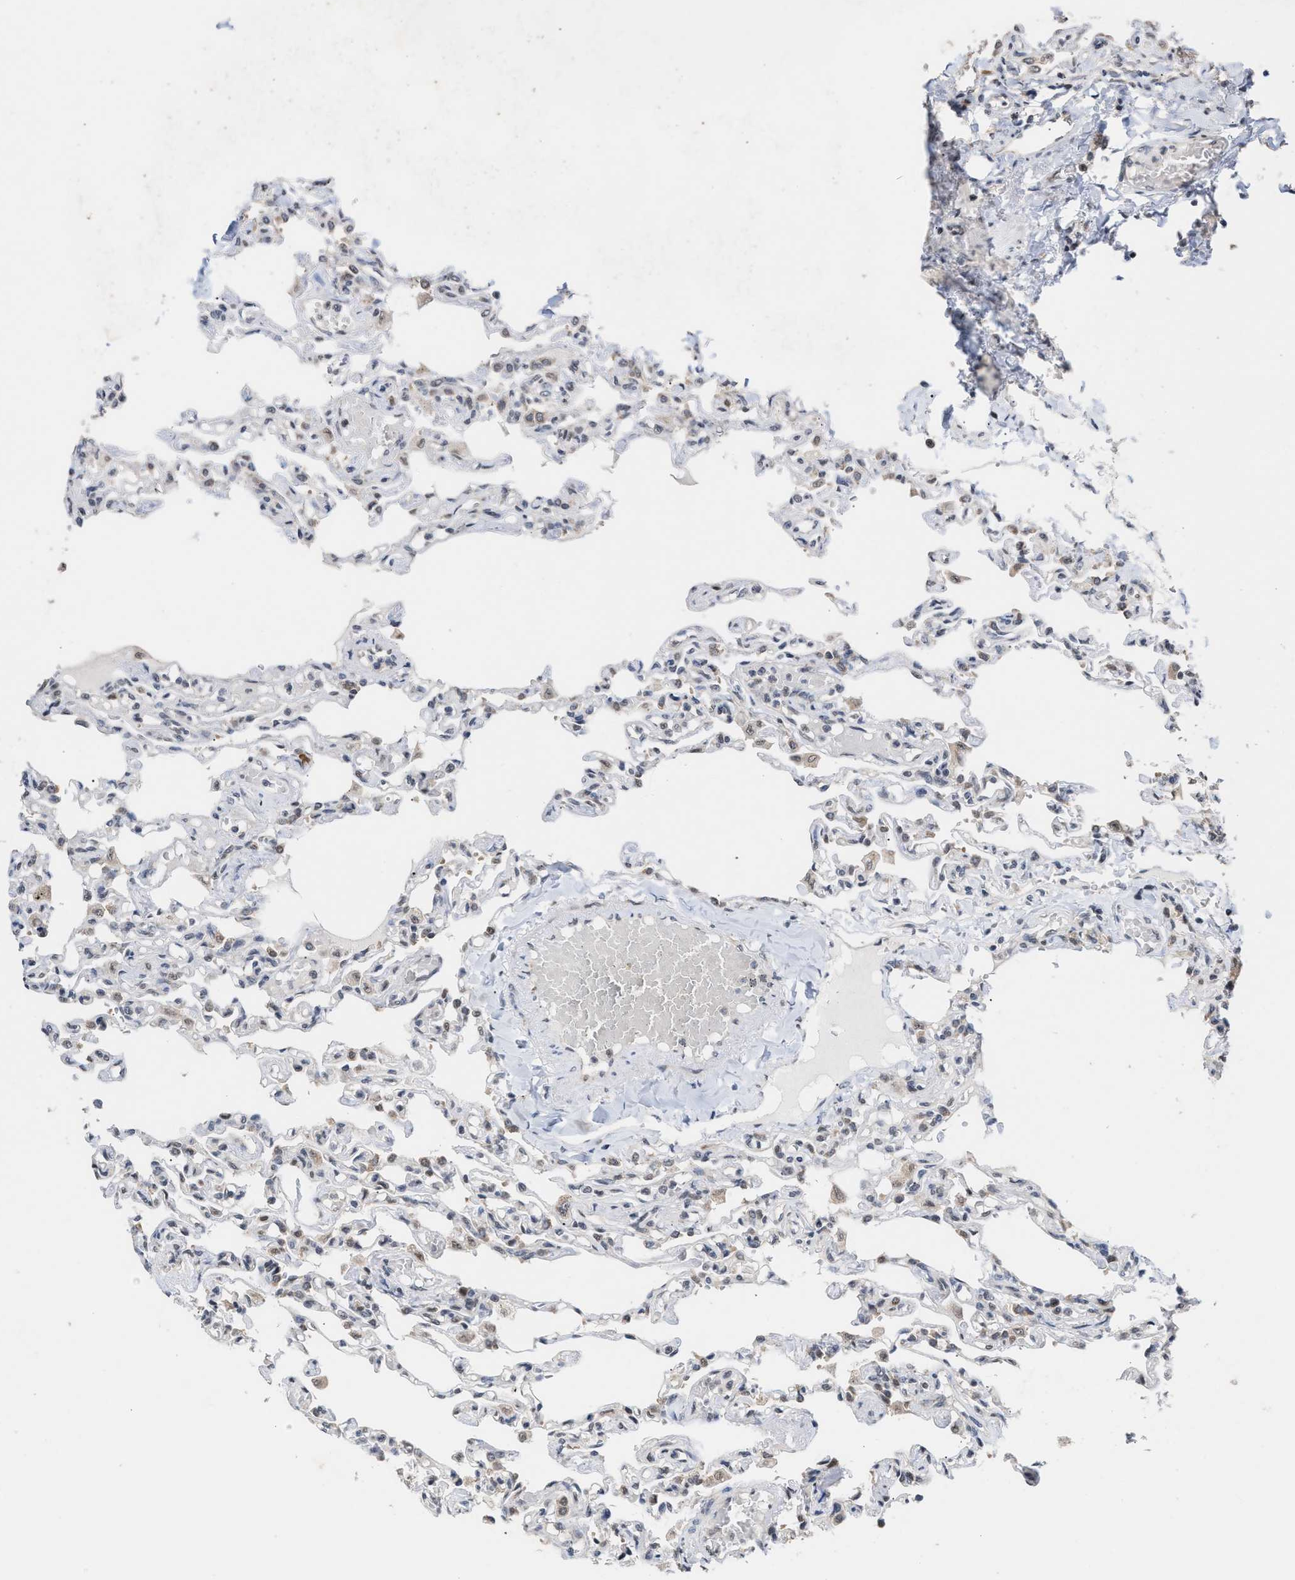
{"staining": {"intensity": "weak", "quantity": "<25%", "location": "nuclear"}, "tissue": "lung", "cell_type": "Alveolar cells", "image_type": "normal", "snomed": [{"axis": "morphology", "description": "Normal tissue, NOS"}, {"axis": "topography", "description": "Lung"}], "caption": "Immunohistochemistry (IHC) micrograph of benign lung: lung stained with DAB (3,3'-diaminobenzidine) demonstrates no significant protein staining in alveolar cells.", "gene": "MKNK2", "patient": {"sex": "male", "age": 21}}